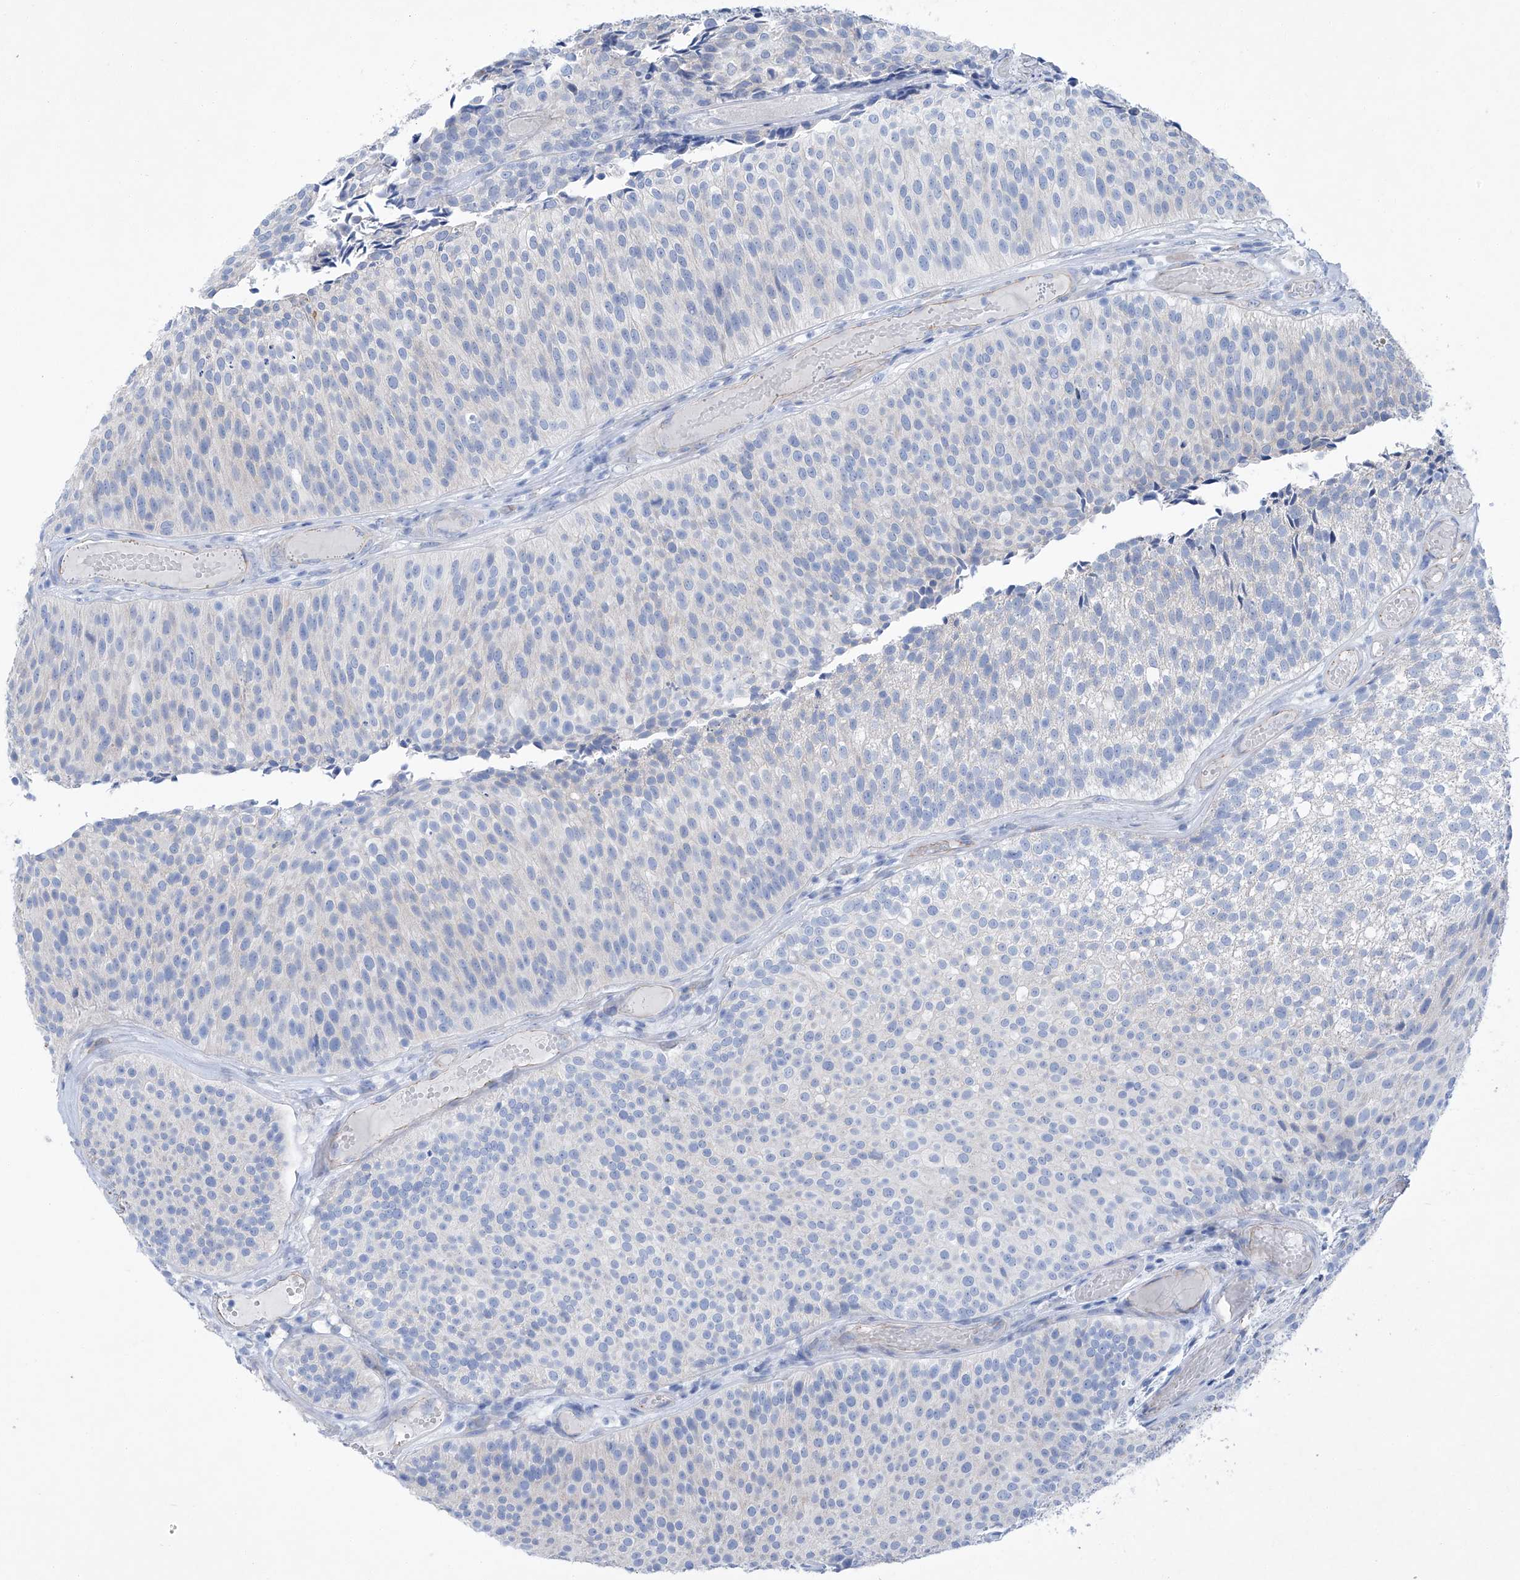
{"staining": {"intensity": "negative", "quantity": "none", "location": "none"}, "tissue": "urothelial cancer", "cell_type": "Tumor cells", "image_type": "cancer", "snomed": [{"axis": "morphology", "description": "Urothelial carcinoma, Low grade"}, {"axis": "topography", "description": "Urinary bladder"}], "caption": "DAB immunohistochemical staining of urothelial cancer exhibits no significant staining in tumor cells.", "gene": "MAGI1", "patient": {"sex": "male", "age": 86}}